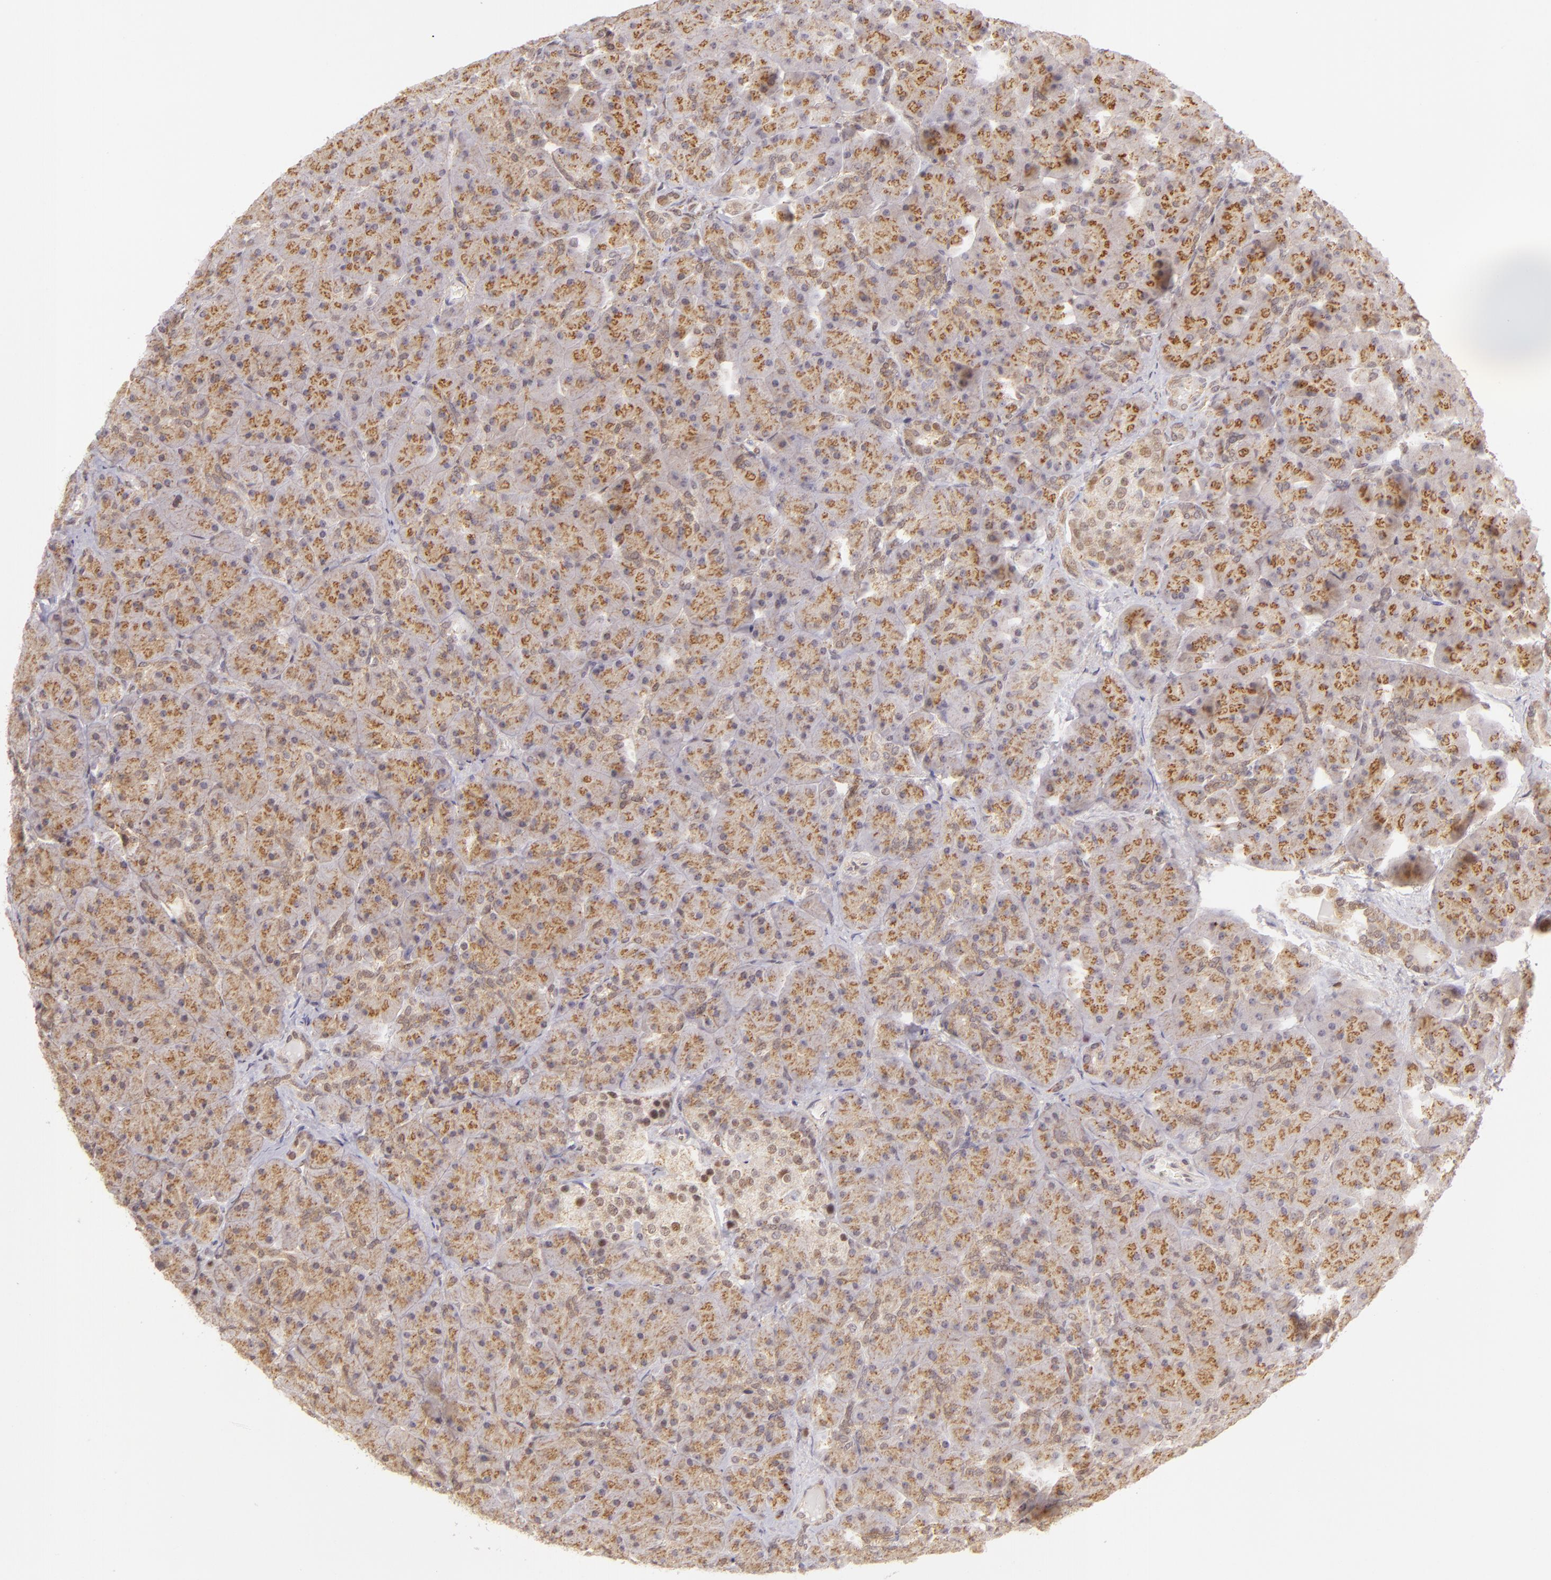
{"staining": {"intensity": "moderate", "quantity": ">75%", "location": "cytoplasmic/membranous"}, "tissue": "pancreas", "cell_type": "Exocrine glandular cells", "image_type": "normal", "snomed": [{"axis": "morphology", "description": "Normal tissue, NOS"}, {"axis": "topography", "description": "Pancreas"}], "caption": "IHC photomicrograph of unremarkable human pancreas stained for a protein (brown), which shows medium levels of moderate cytoplasmic/membranous expression in about >75% of exocrine glandular cells.", "gene": "ENSG00000290315", "patient": {"sex": "male", "age": 66}}